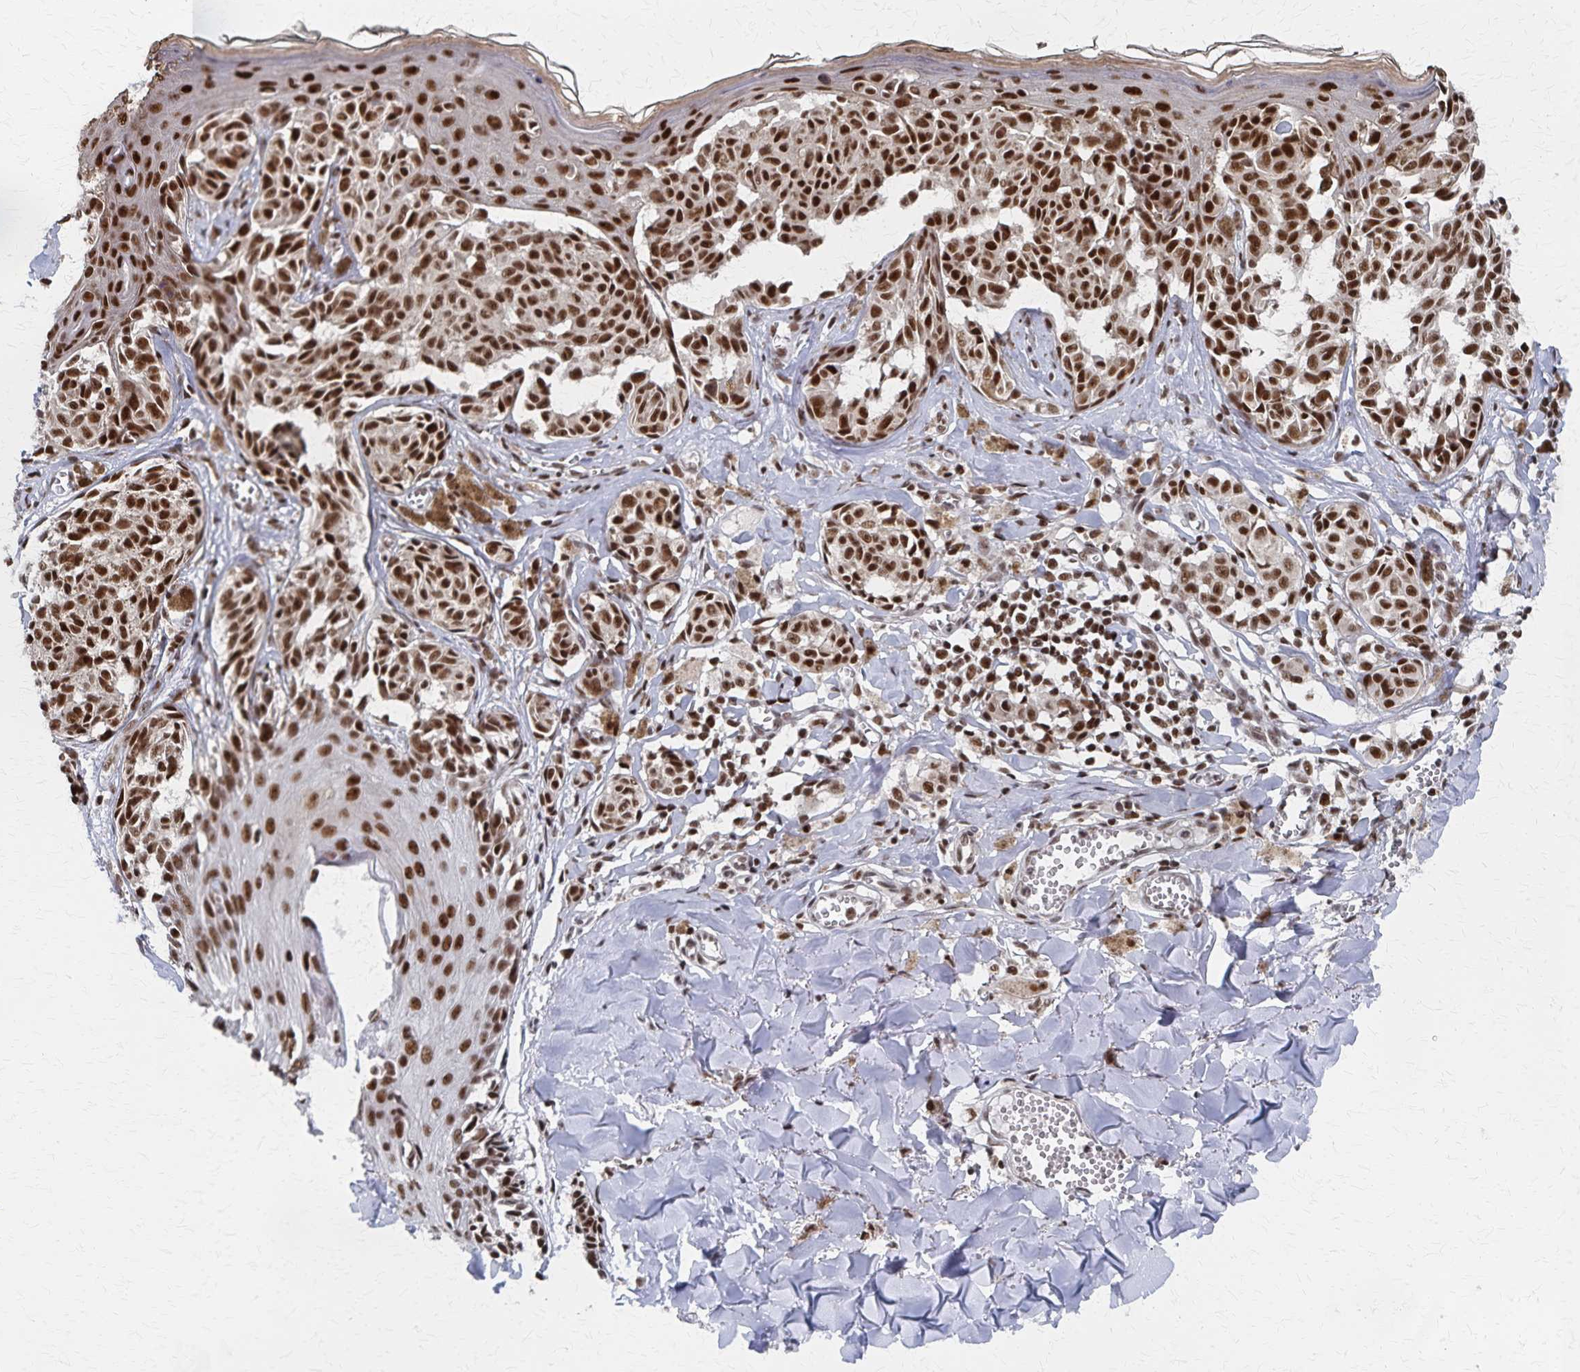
{"staining": {"intensity": "strong", "quantity": ">75%", "location": "nuclear"}, "tissue": "melanoma", "cell_type": "Tumor cells", "image_type": "cancer", "snomed": [{"axis": "morphology", "description": "Malignant melanoma, NOS"}, {"axis": "topography", "description": "Skin"}], "caption": "The histopathology image reveals staining of melanoma, revealing strong nuclear protein positivity (brown color) within tumor cells.", "gene": "GTF2B", "patient": {"sex": "female", "age": 43}}